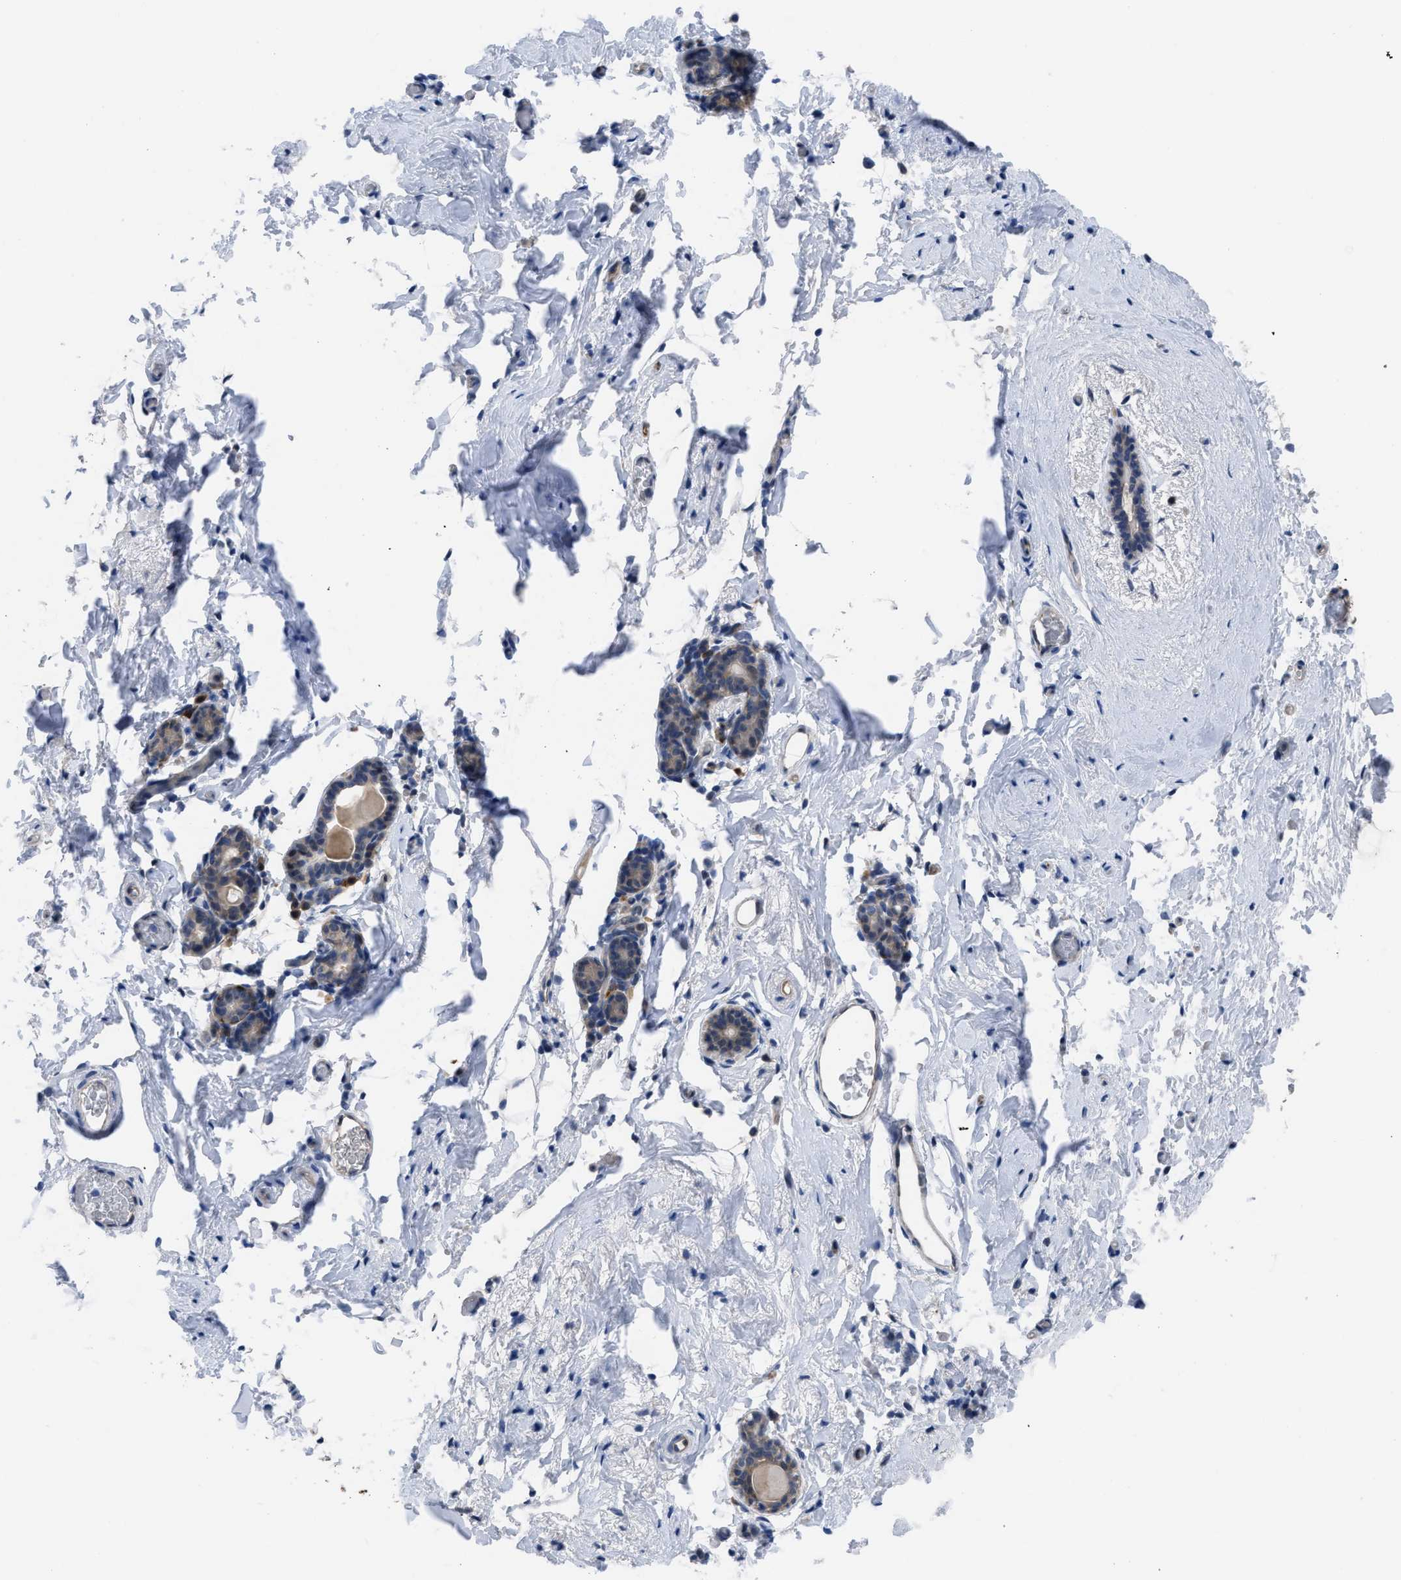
{"staining": {"intensity": "negative", "quantity": "none", "location": "none"}, "tissue": "breast", "cell_type": "Adipocytes", "image_type": "normal", "snomed": [{"axis": "morphology", "description": "Normal tissue, NOS"}, {"axis": "topography", "description": "Breast"}], "caption": "DAB immunohistochemical staining of unremarkable human breast exhibits no significant staining in adipocytes. (DAB (3,3'-diaminobenzidine) IHC with hematoxylin counter stain).", "gene": "IL17RE", "patient": {"sex": "female", "age": 62}}